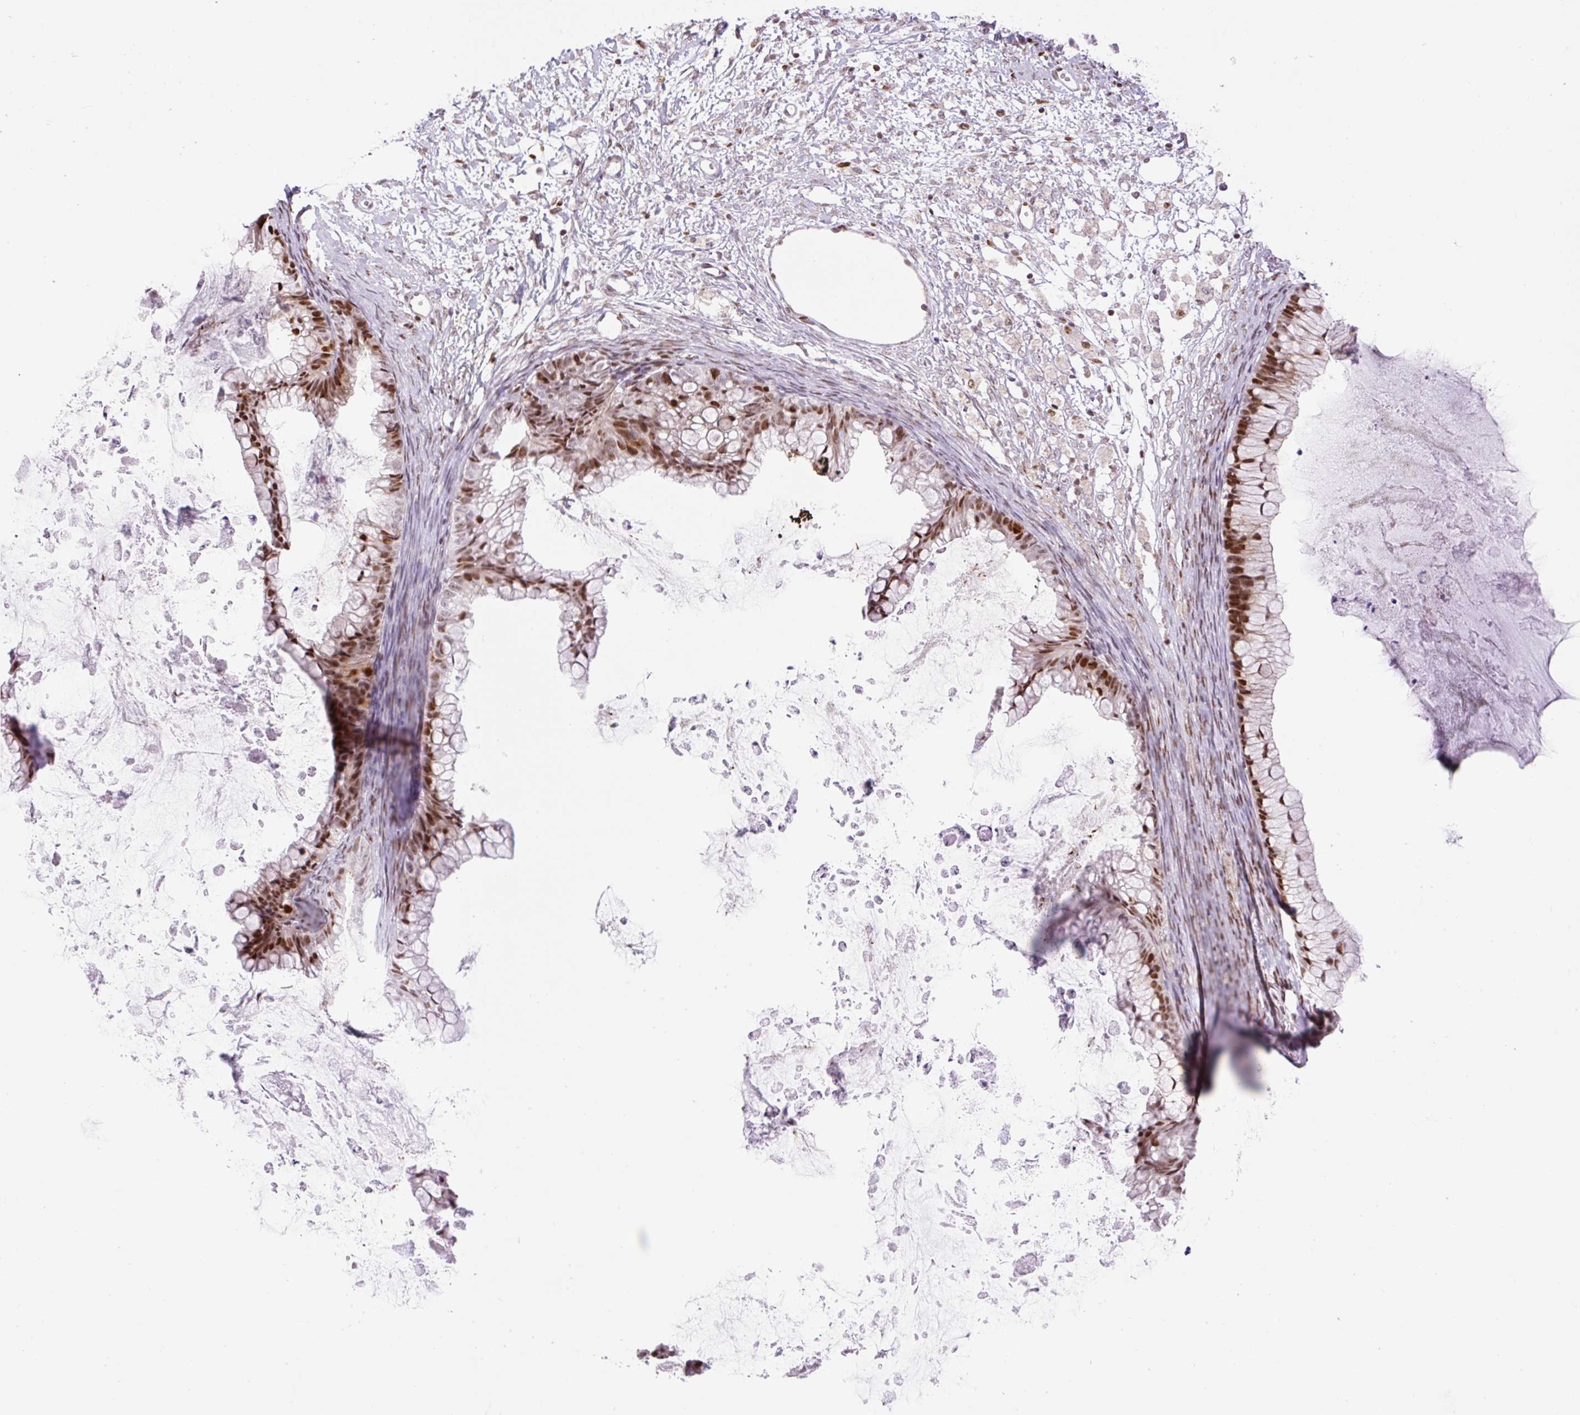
{"staining": {"intensity": "strong", "quantity": ">75%", "location": "nuclear"}, "tissue": "ovarian cancer", "cell_type": "Tumor cells", "image_type": "cancer", "snomed": [{"axis": "morphology", "description": "Cystadenocarcinoma, mucinous, NOS"}, {"axis": "topography", "description": "Ovary"}], "caption": "Protein analysis of ovarian mucinous cystadenocarcinoma tissue shows strong nuclear positivity in about >75% of tumor cells.", "gene": "RIPPLY3", "patient": {"sex": "female", "age": 35}}